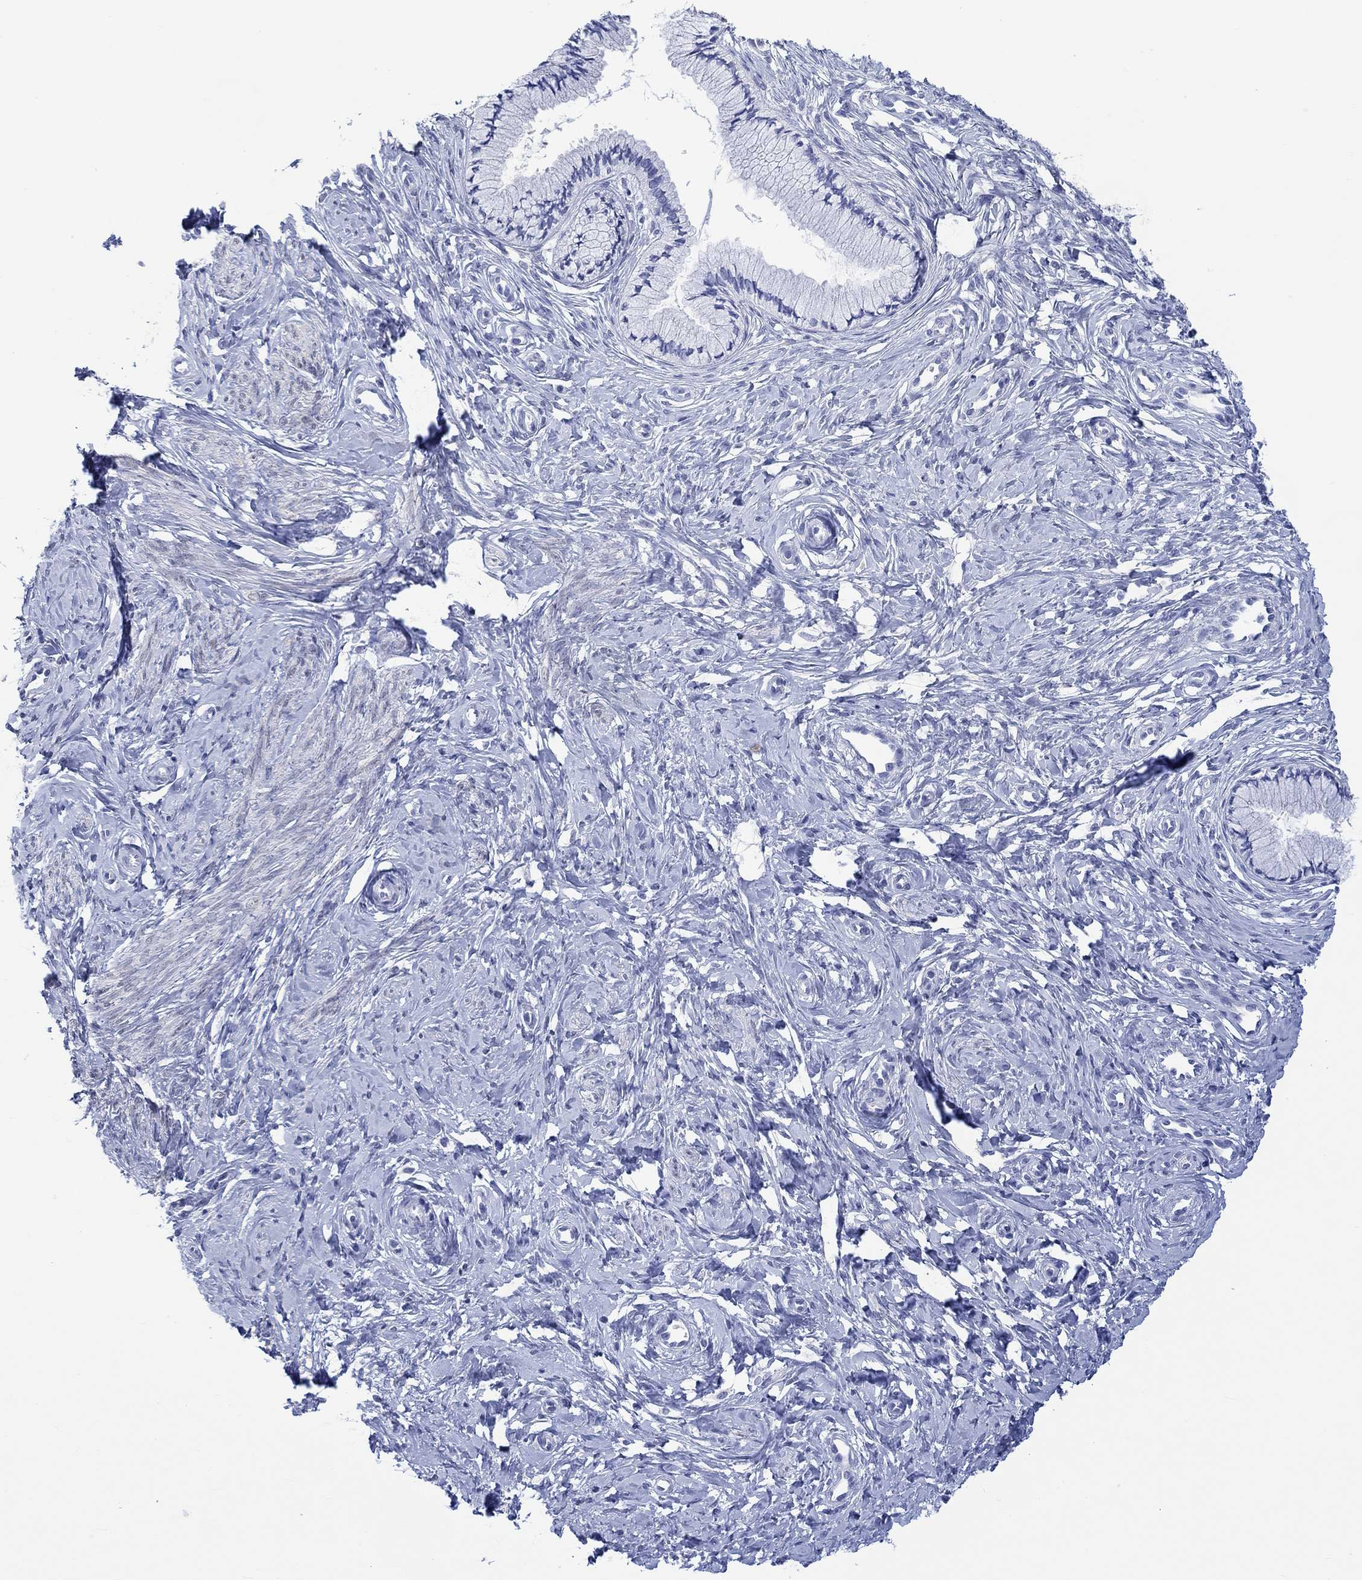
{"staining": {"intensity": "negative", "quantity": "none", "location": "none"}, "tissue": "cervix", "cell_type": "Glandular cells", "image_type": "normal", "snomed": [{"axis": "morphology", "description": "Normal tissue, NOS"}, {"axis": "topography", "description": "Cervix"}], "caption": "Micrograph shows no significant protein positivity in glandular cells of benign cervix. (DAB (3,3'-diaminobenzidine) IHC with hematoxylin counter stain).", "gene": "MSI1", "patient": {"sex": "female", "age": 37}}